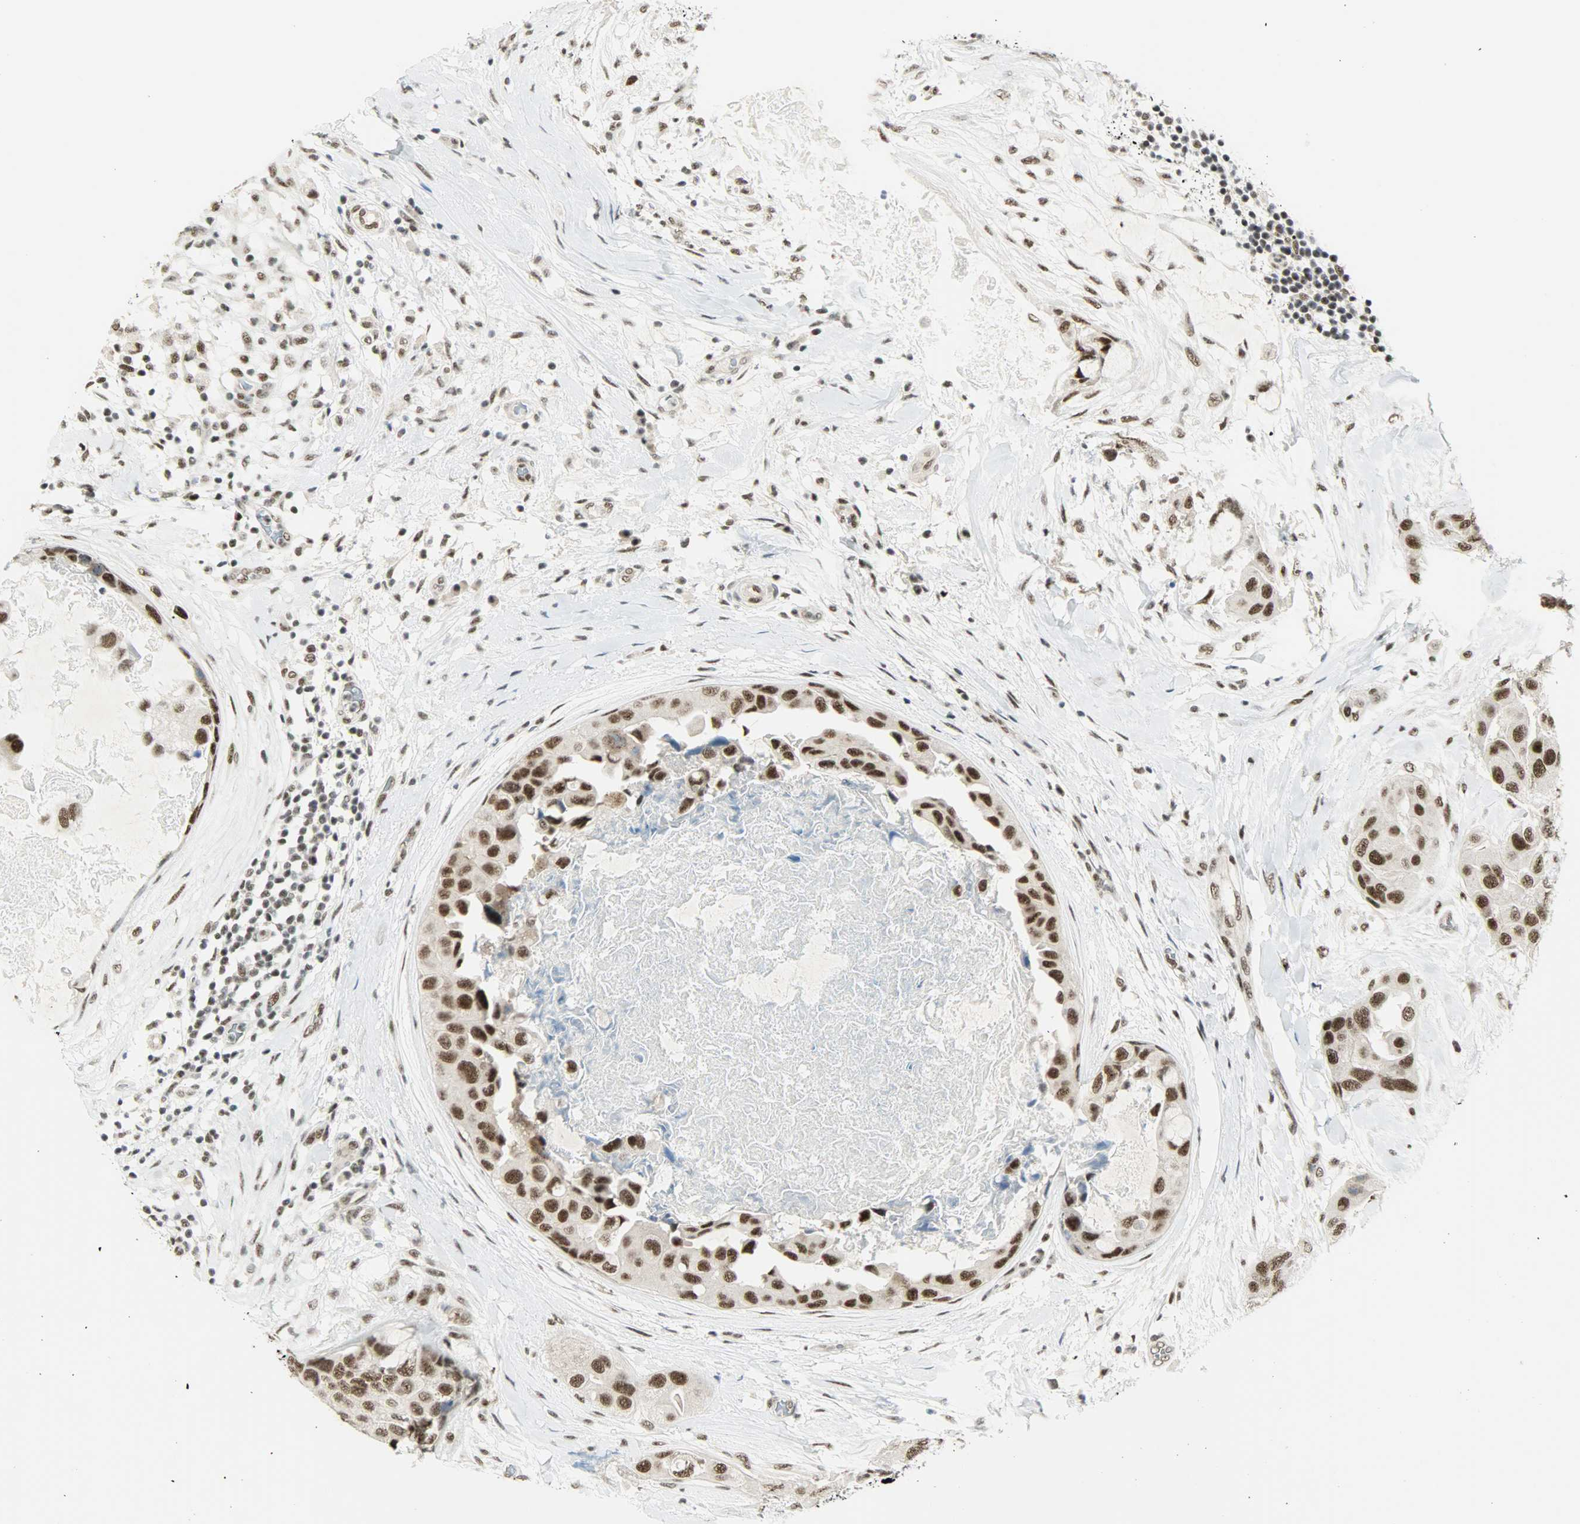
{"staining": {"intensity": "strong", "quantity": ">75%", "location": "nuclear"}, "tissue": "breast cancer", "cell_type": "Tumor cells", "image_type": "cancer", "snomed": [{"axis": "morphology", "description": "Duct carcinoma"}, {"axis": "topography", "description": "Breast"}], "caption": "IHC histopathology image of human breast cancer stained for a protein (brown), which demonstrates high levels of strong nuclear positivity in about >75% of tumor cells.", "gene": "SUGP1", "patient": {"sex": "female", "age": 40}}